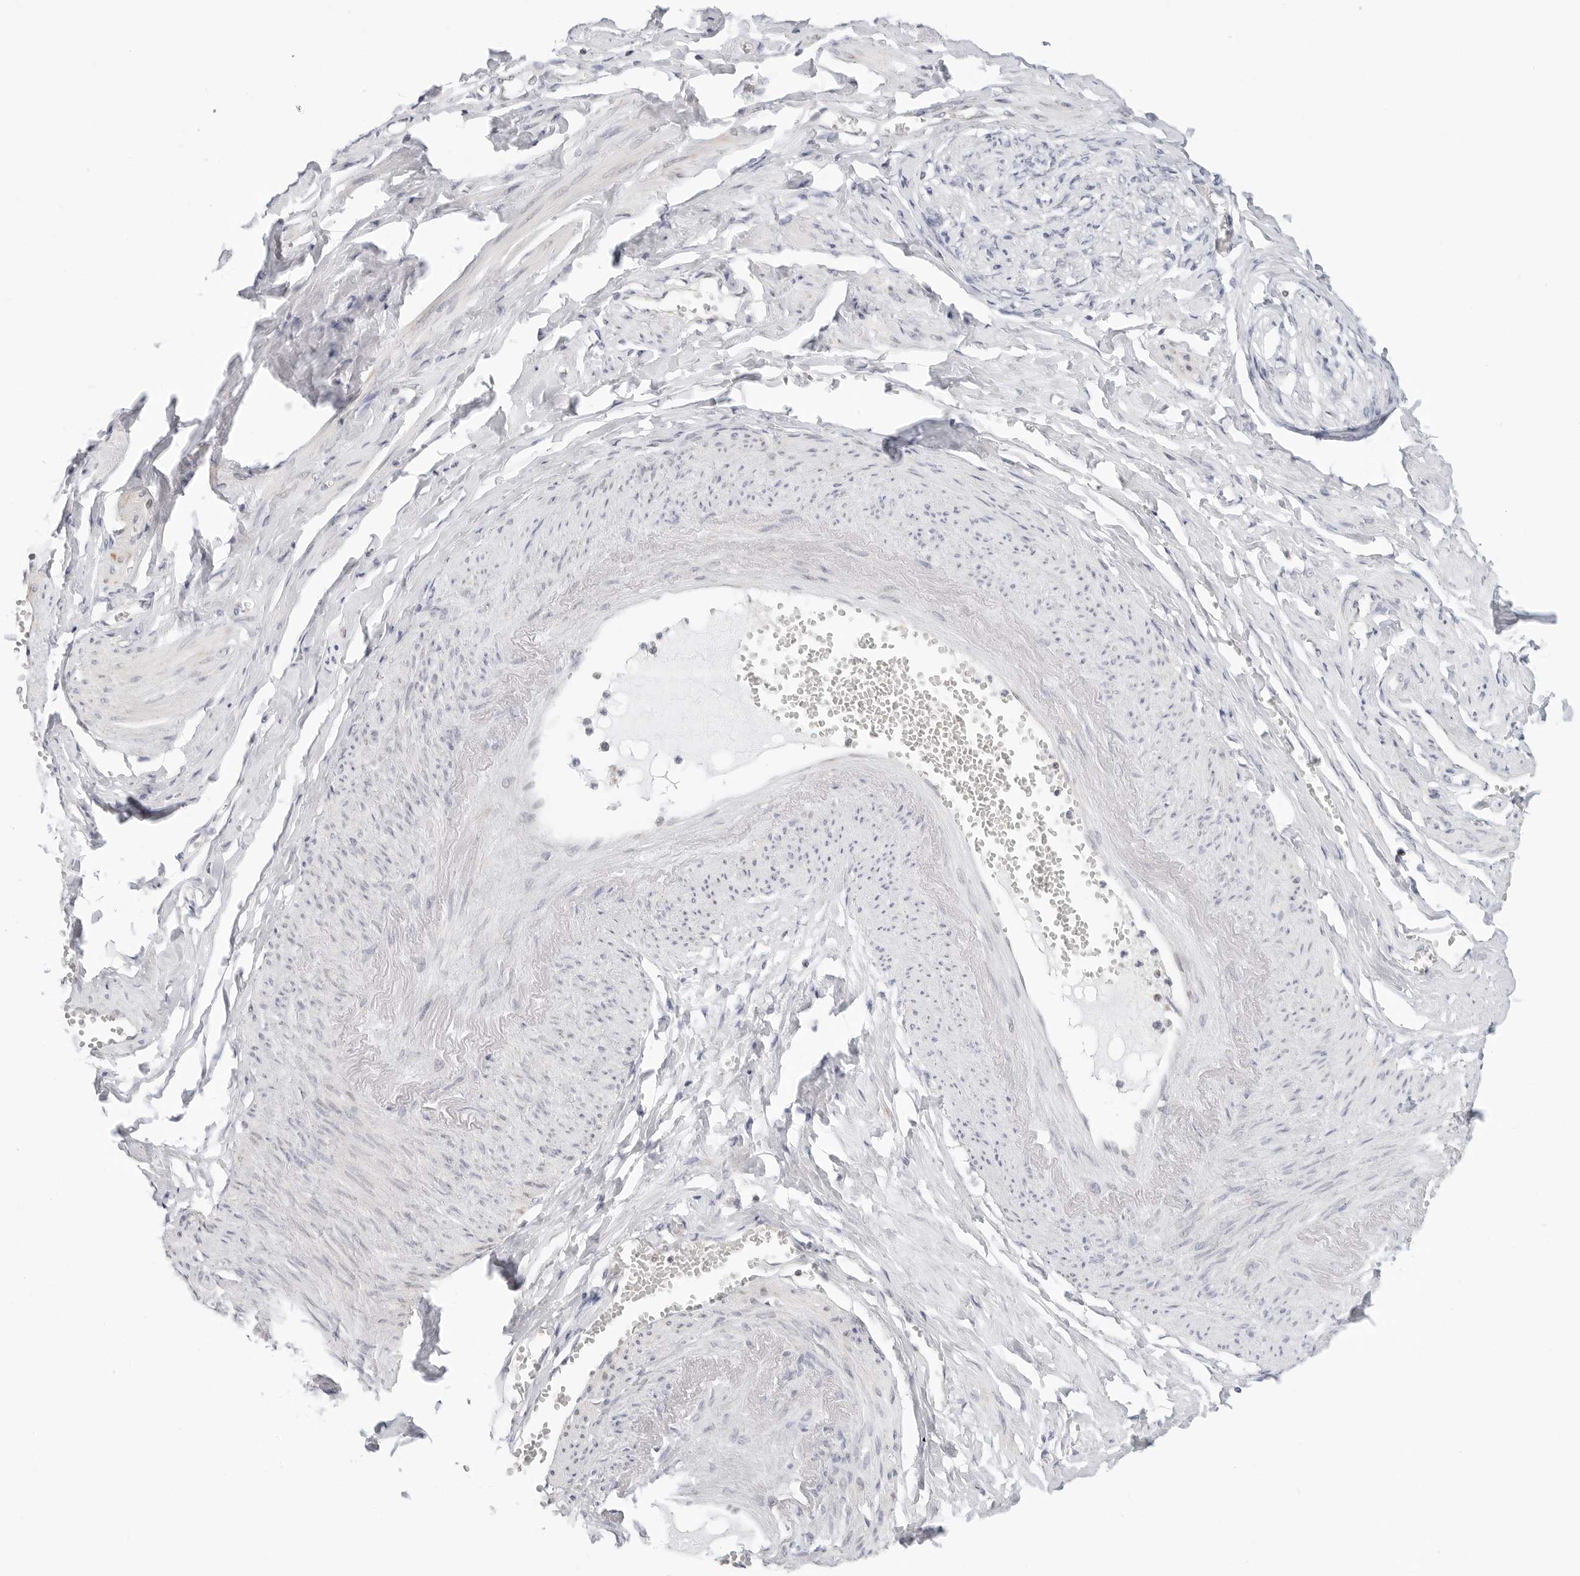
{"staining": {"intensity": "negative", "quantity": "none", "location": "none"}, "tissue": "adipose tissue", "cell_type": "Adipocytes", "image_type": "normal", "snomed": [{"axis": "morphology", "description": "Normal tissue, NOS"}, {"axis": "topography", "description": "Vascular tissue"}, {"axis": "topography", "description": "Fallopian tube"}, {"axis": "topography", "description": "Ovary"}], "caption": "The micrograph demonstrates no significant expression in adipocytes of adipose tissue. Brightfield microscopy of IHC stained with DAB (3,3'-diaminobenzidine) (brown) and hematoxylin (blue), captured at high magnification.", "gene": "POLR3GL", "patient": {"sex": "female", "age": 67}}